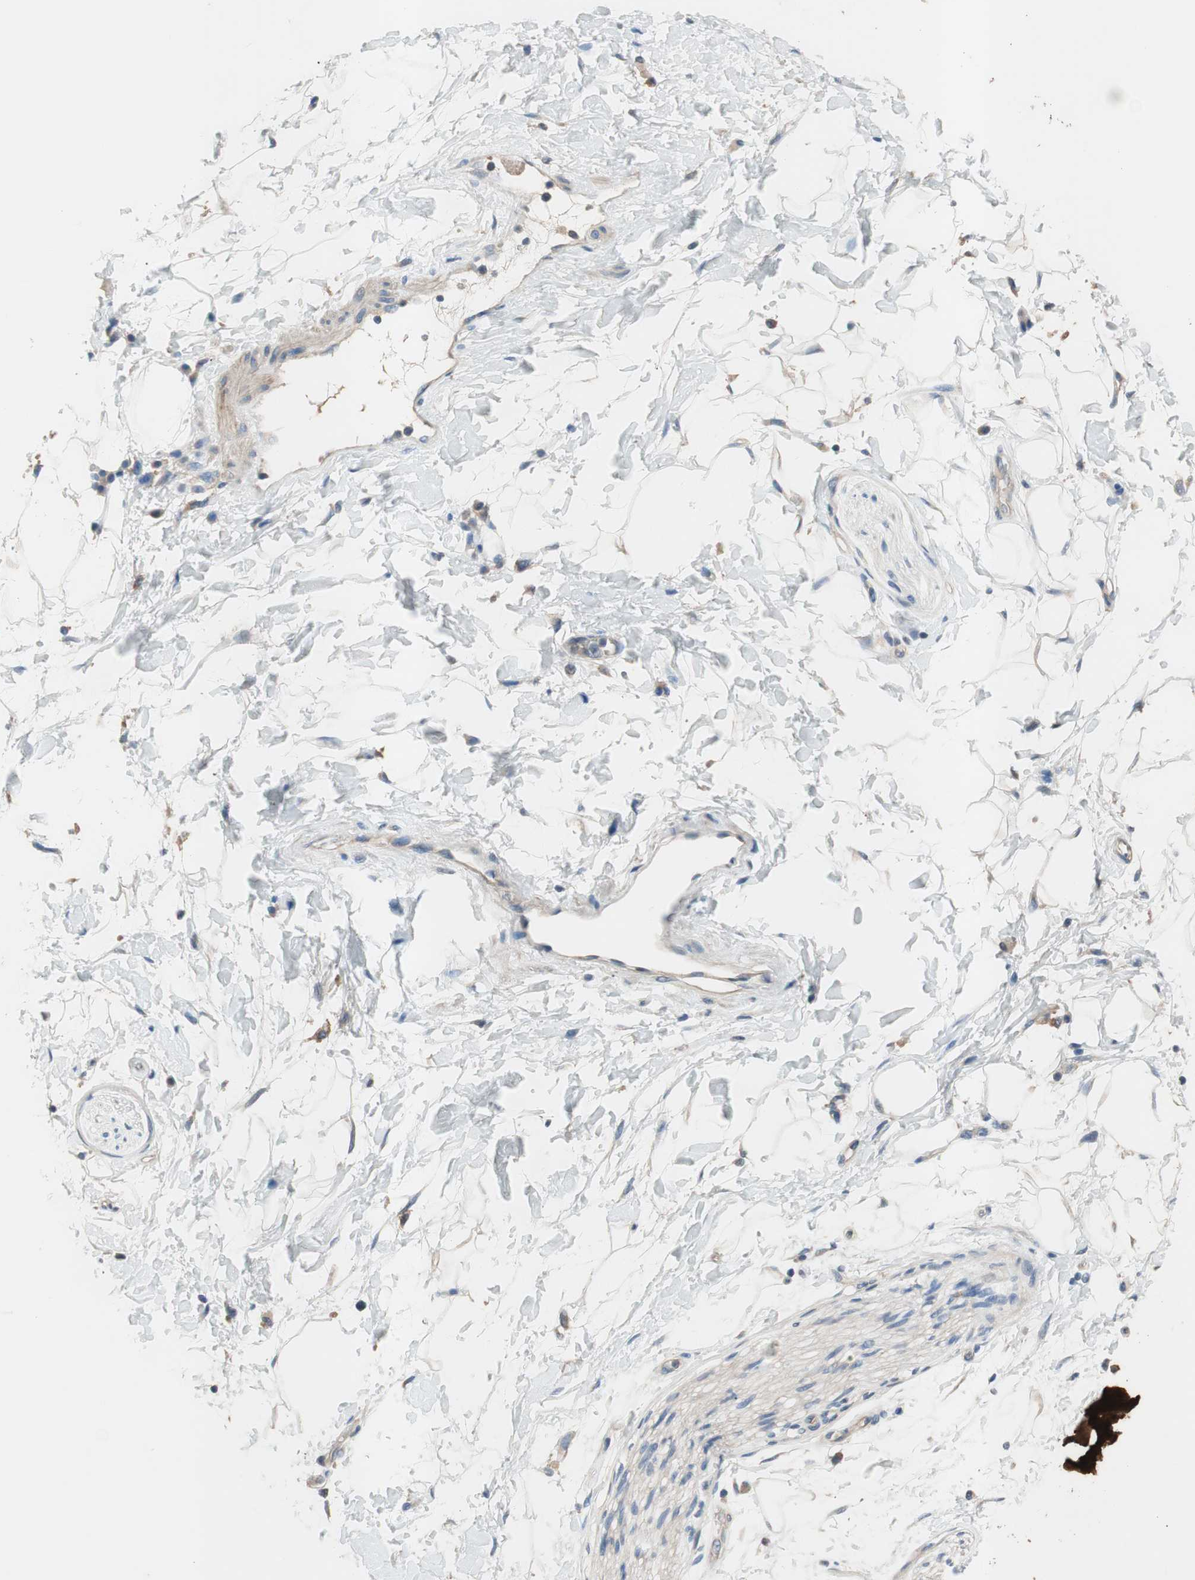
{"staining": {"intensity": "moderate", "quantity": "25%-75%", "location": "cytoplasmic/membranous"}, "tissue": "adipose tissue", "cell_type": "Adipocytes", "image_type": "normal", "snomed": [{"axis": "morphology", "description": "Normal tissue, NOS"}, {"axis": "topography", "description": "Soft tissue"}], "caption": "Immunohistochemistry (DAB (3,3'-diaminobenzidine)) staining of unremarkable adipose tissue displays moderate cytoplasmic/membranous protein expression in about 25%-75% of adipocytes.", "gene": "CALML3", "patient": {"sex": "male", "age": 72}}